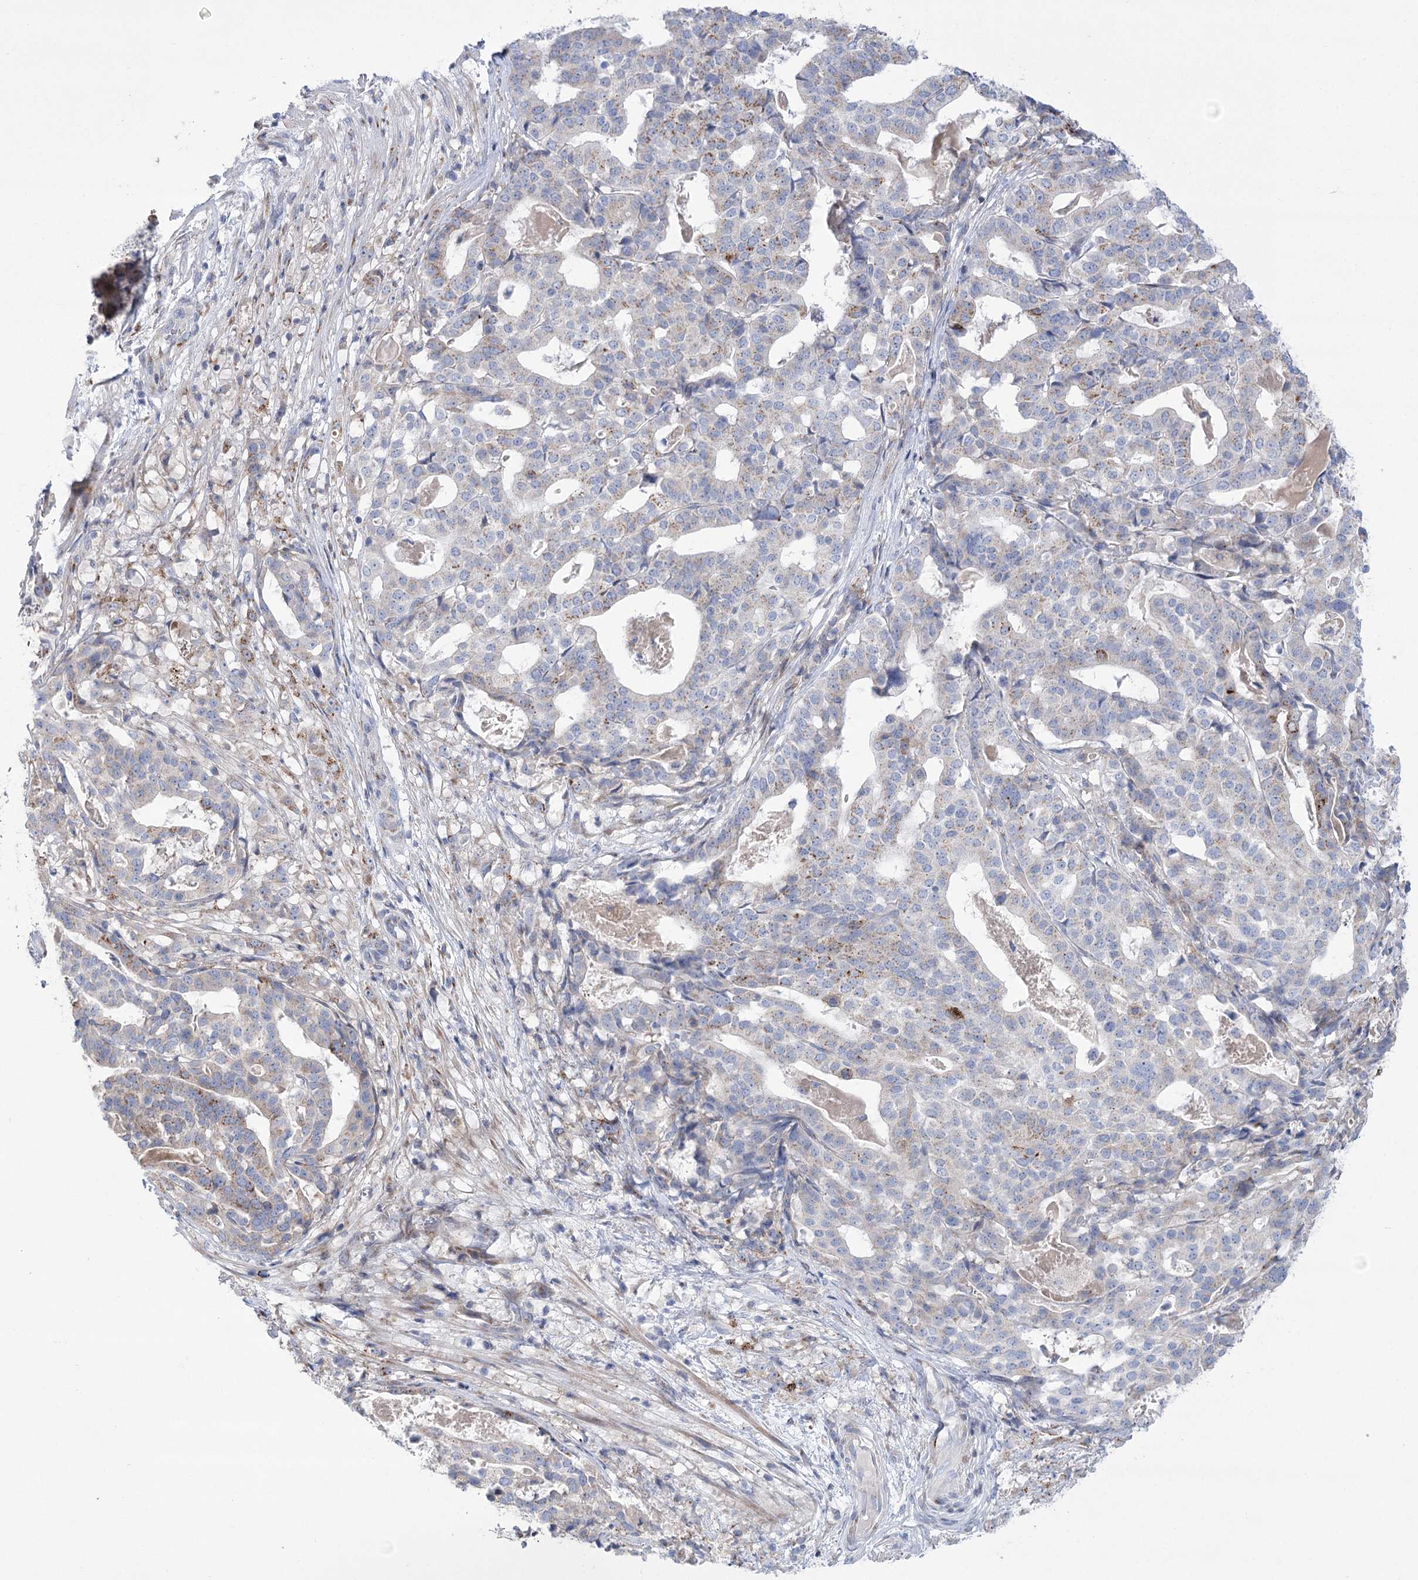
{"staining": {"intensity": "weak", "quantity": "<25%", "location": "cytoplasmic/membranous"}, "tissue": "stomach cancer", "cell_type": "Tumor cells", "image_type": "cancer", "snomed": [{"axis": "morphology", "description": "Adenocarcinoma, NOS"}, {"axis": "topography", "description": "Stomach"}], "caption": "Tumor cells show no significant positivity in stomach adenocarcinoma.", "gene": "NME7", "patient": {"sex": "male", "age": 48}}